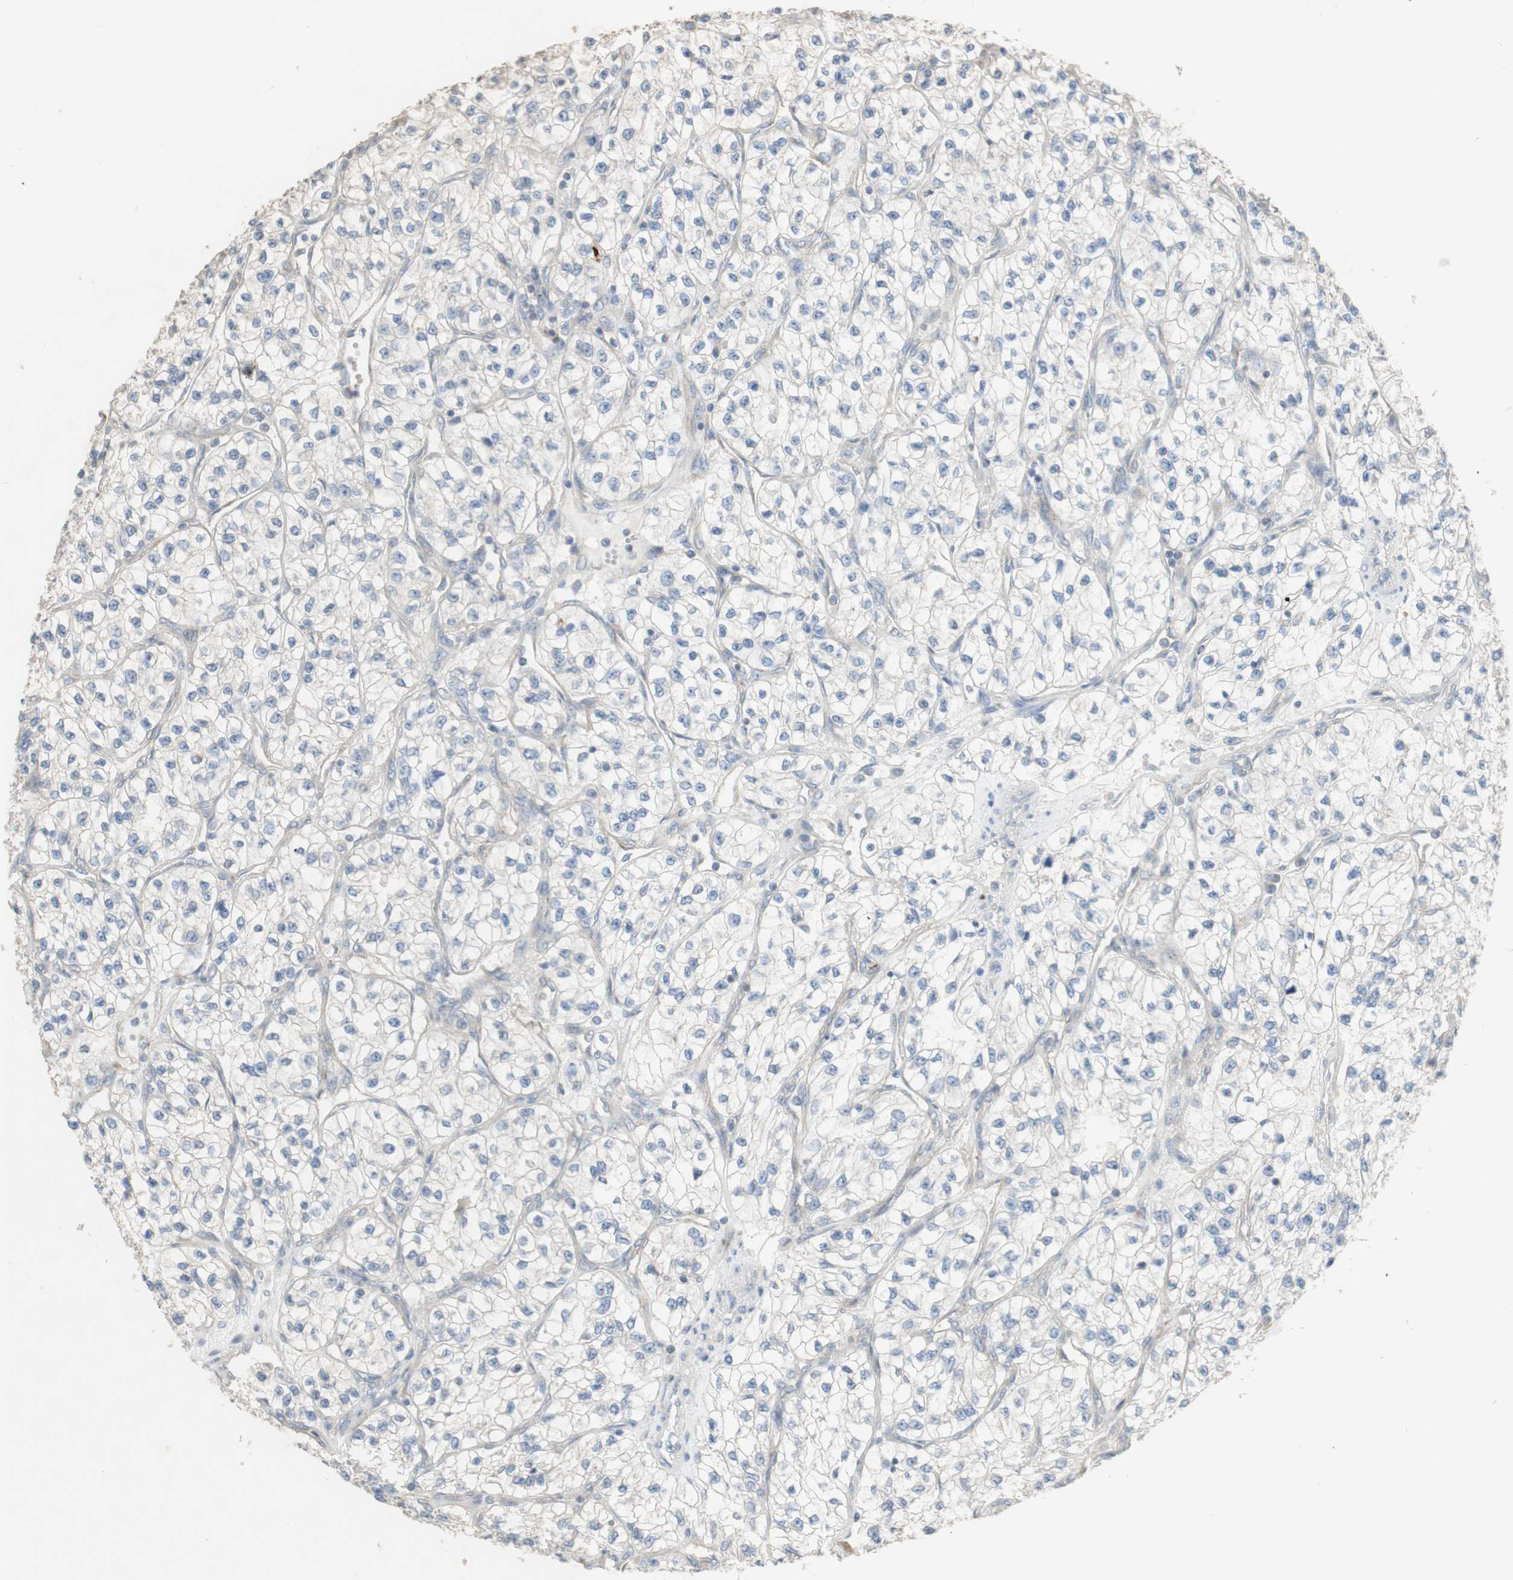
{"staining": {"intensity": "negative", "quantity": "none", "location": "none"}, "tissue": "renal cancer", "cell_type": "Tumor cells", "image_type": "cancer", "snomed": [{"axis": "morphology", "description": "Adenocarcinoma, NOS"}, {"axis": "topography", "description": "Kidney"}], "caption": "IHC of renal adenocarcinoma exhibits no staining in tumor cells.", "gene": "MANEA", "patient": {"sex": "female", "age": 57}}